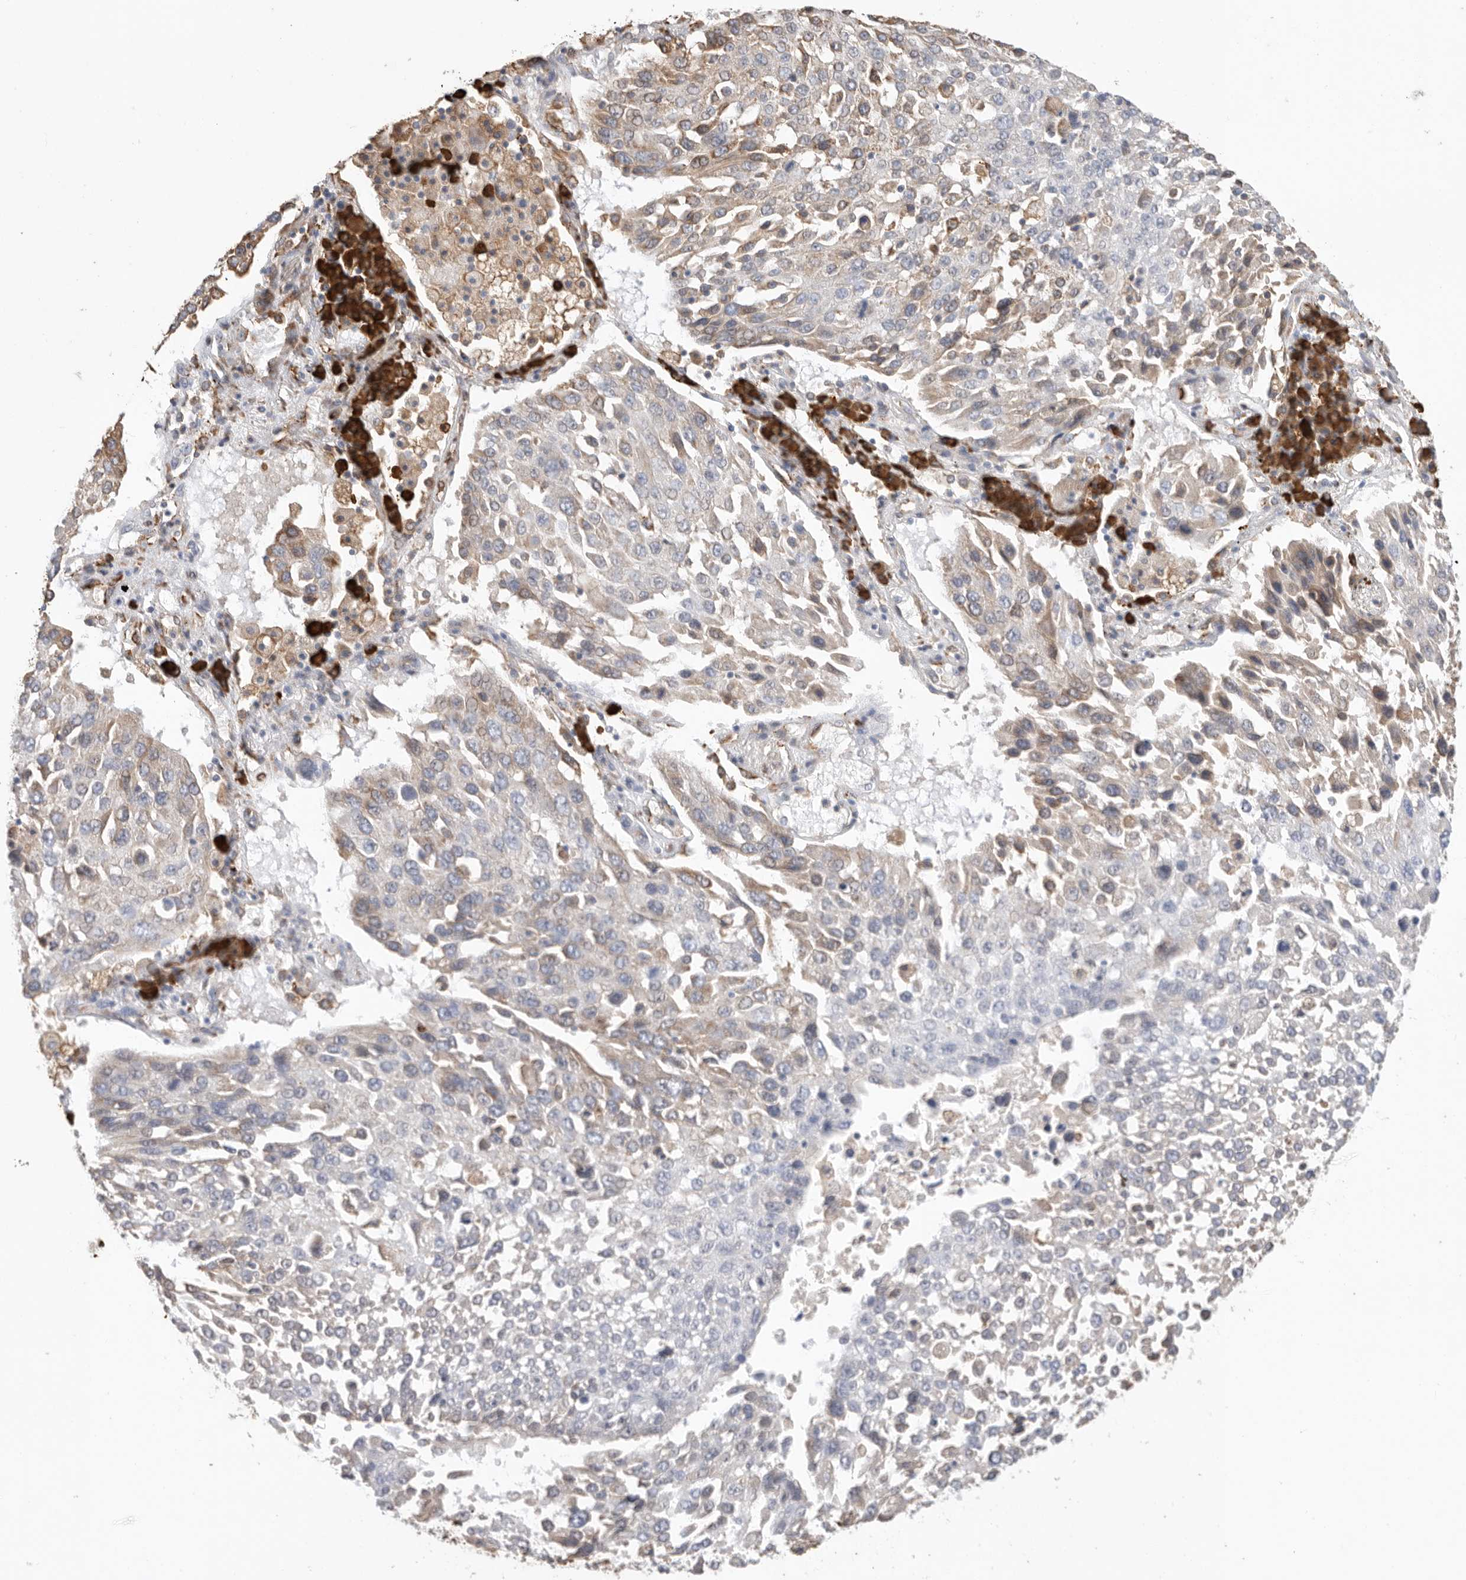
{"staining": {"intensity": "weak", "quantity": "25%-75%", "location": "cytoplasmic/membranous"}, "tissue": "lung cancer", "cell_type": "Tumor cells", "image_type": "cancer", "snomed": [{"axis": "morphology", "description": "Squamous cell carcinoma, NOS"}, {"axis": "topography", "description": "Lung"}], "caption": "Lung cancer (squamous cell carcinoma) stained for a protein (brown) exhibits weak cytoplasmic/membranous positive expression in about 25%-75% of tumor cells.", "gene": "BLOC1S5", "patient": {"sex": "male", "age": 65}}